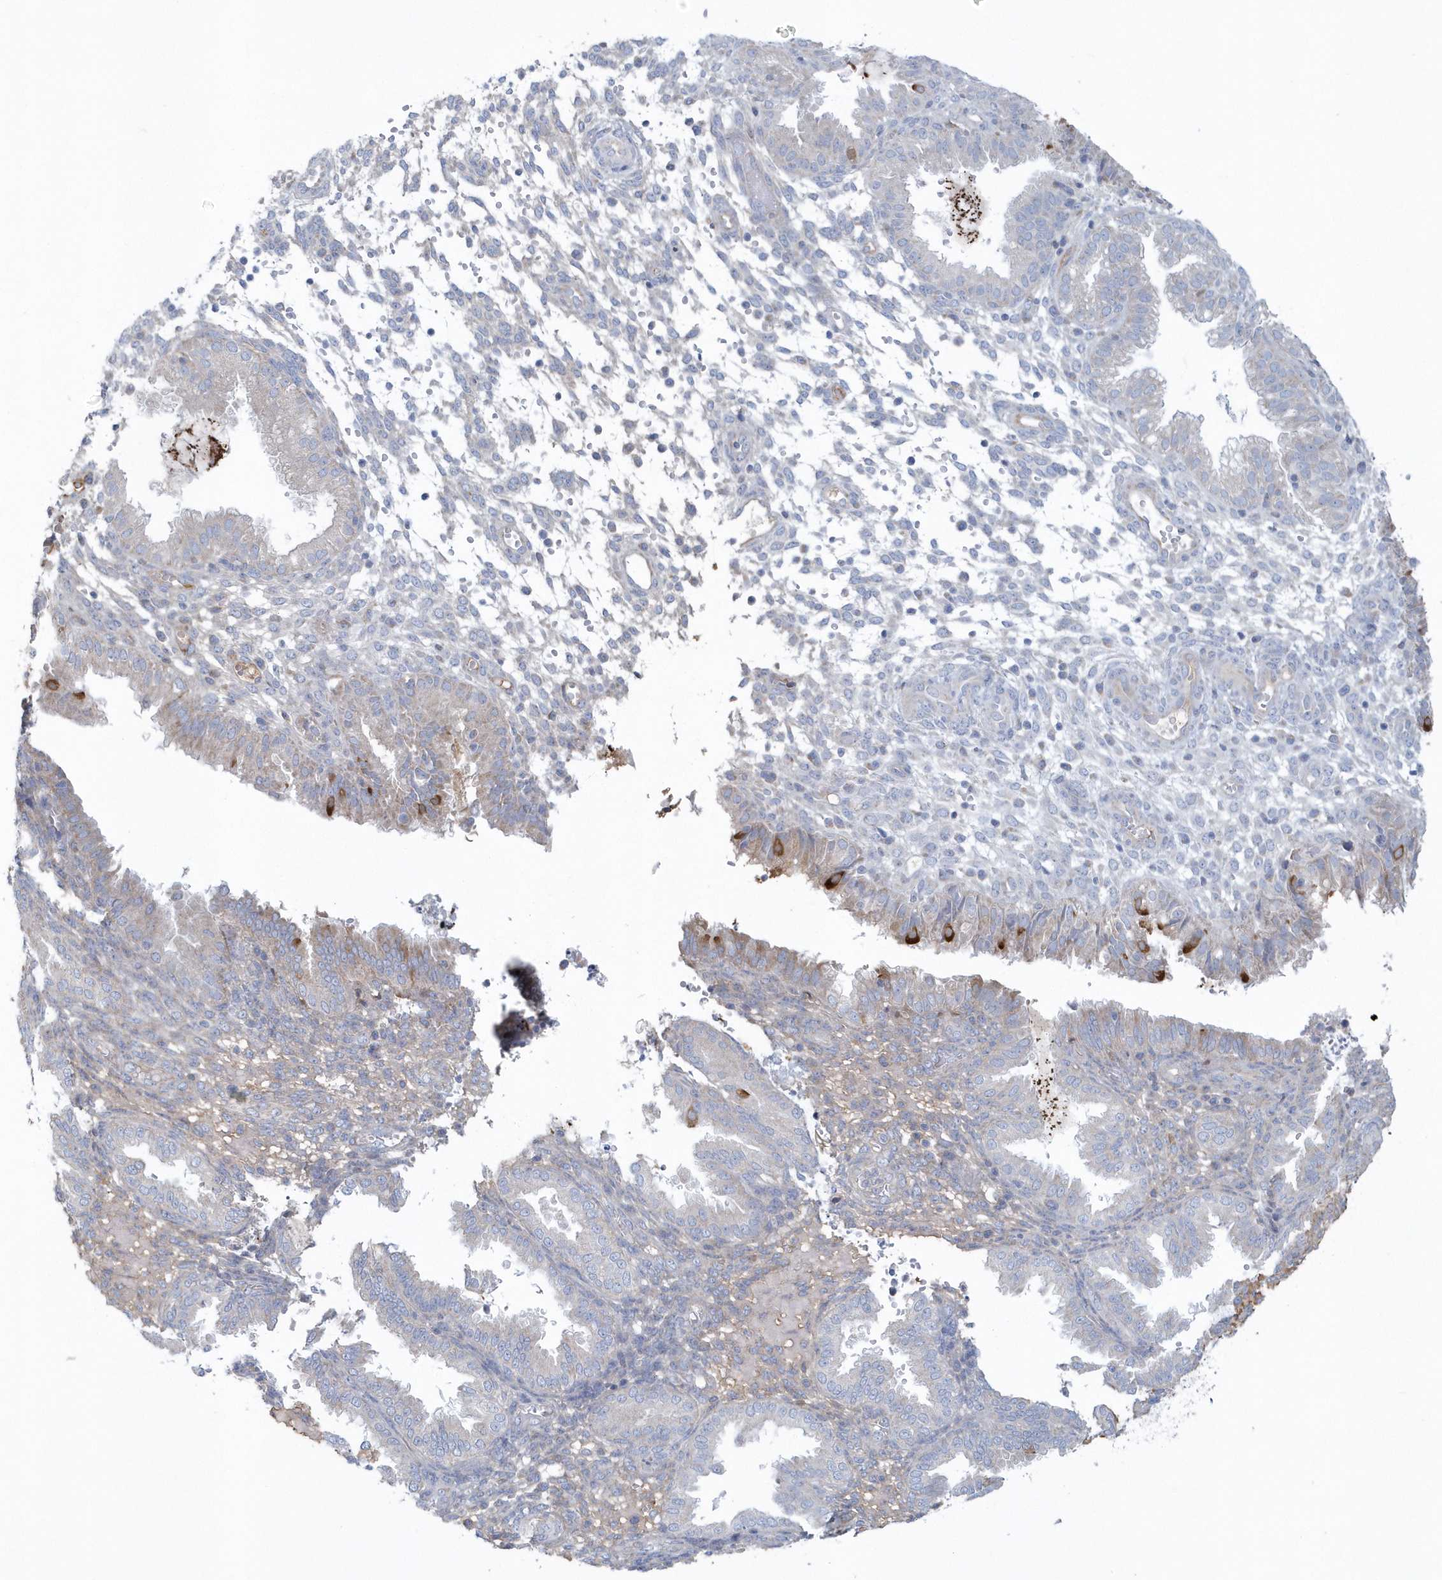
{"staining": {"intensity": "negative", "quantity": "none", "location": "none"}, "tissue": "endometrium", "cell_type": "Cells in endometrial stroma", "image_type": "normal", "snomed": [{"axis": "morphology", "description": "Normal tissue, NOS"}, {"axis": "topography", "description": "Endometrium"}], "caption": "IHC micrograph of benign endometrium stained for a protein (brown), which exhibits no expression in cells in endometrial stroma.", "gene": "SPATA18", "patient": {"sex": "female", "age": 33}}